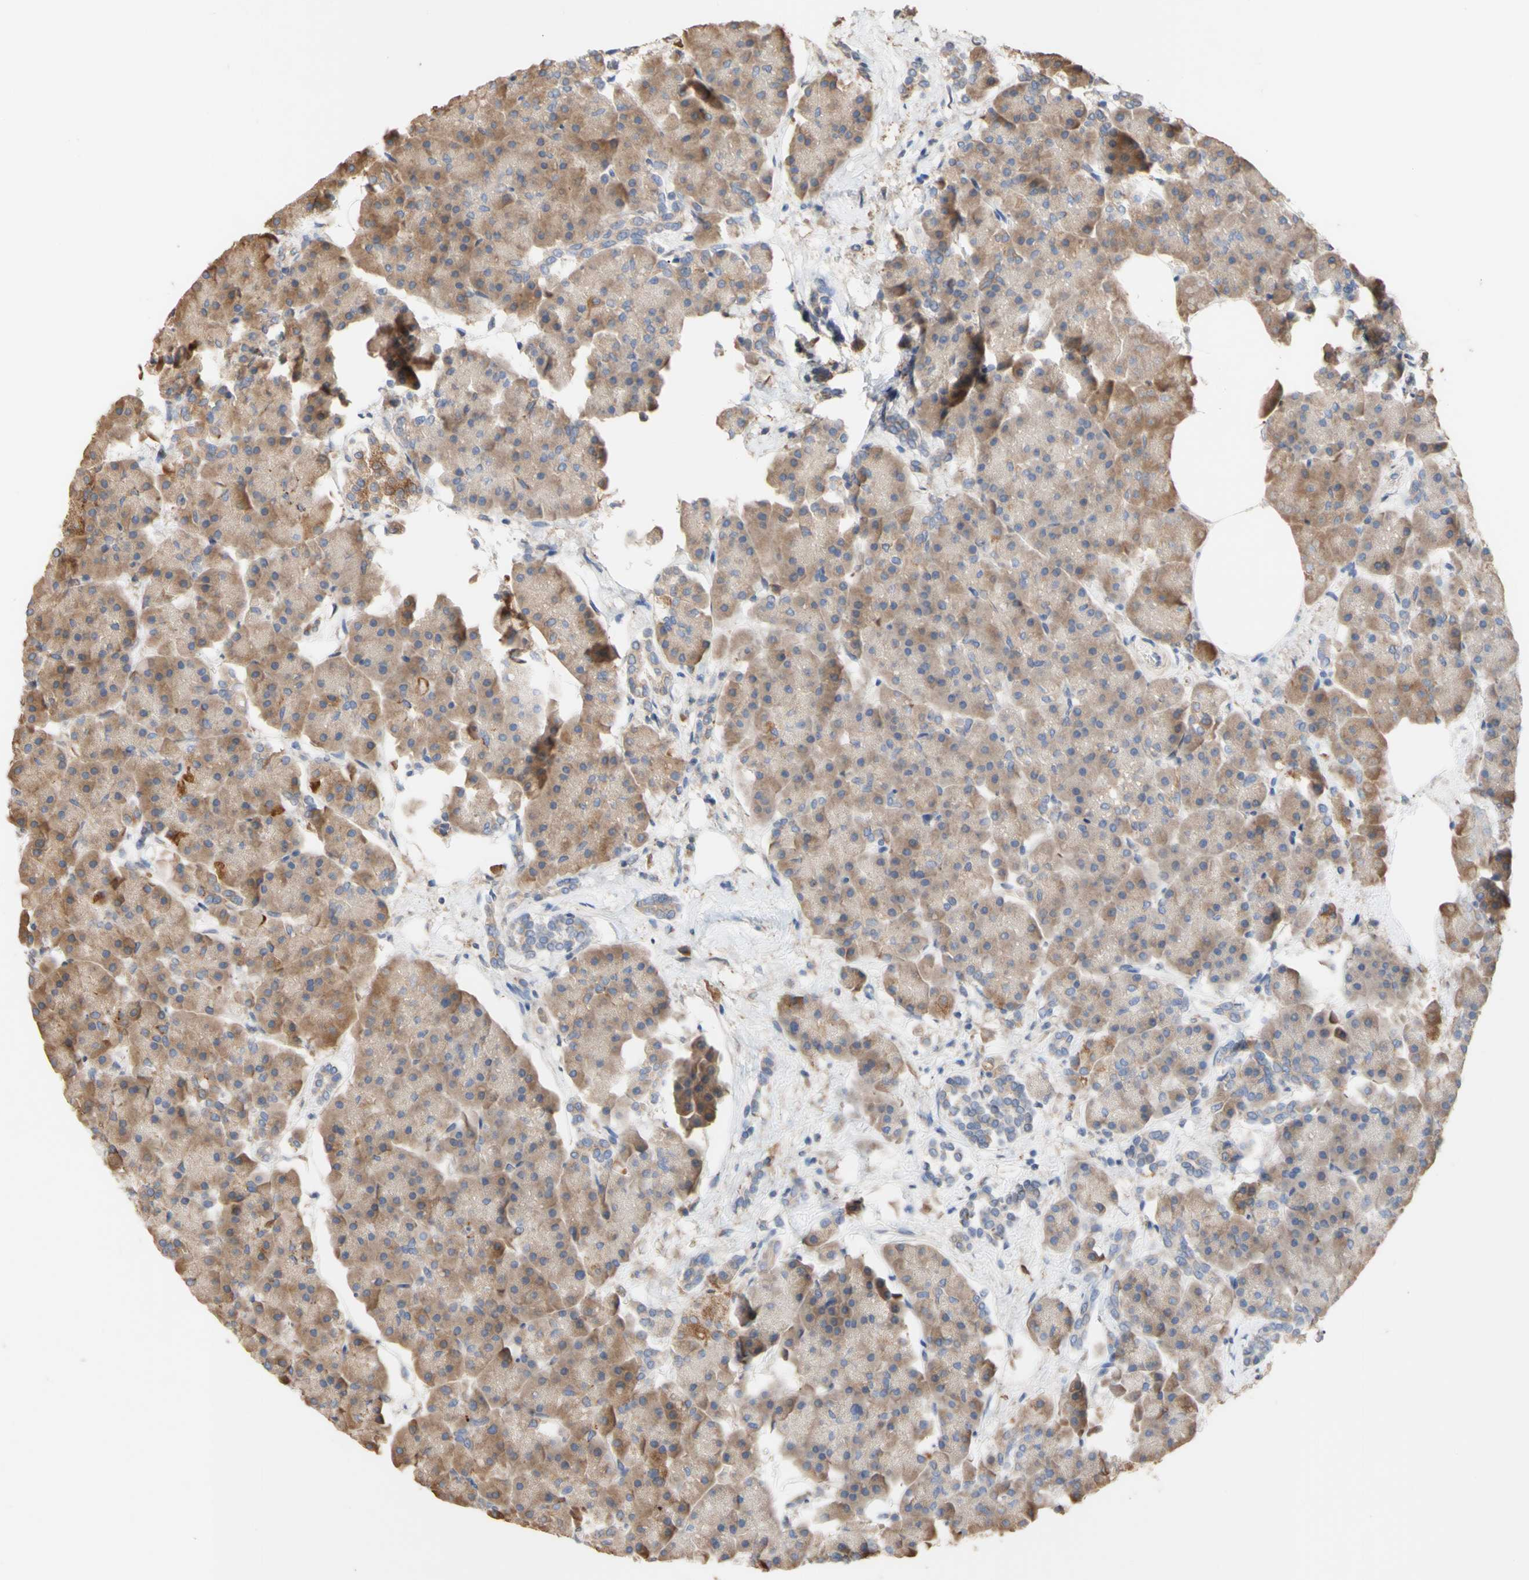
{"staining": {"intensity": "moderate", "quantity": ">75%", "location": "cytoplasmic/membranous"}, "tissue": "pancreas", "cell_type": "Exocrine glandular cells", "image_type": "normal", "snomed": [{"axis": "morphology", "description": "Normal tissue, NOS"}, {"axis": "topography", "description": "Pancreas"}], "caption": "Immunohistochemistry photomicrograph of normal pancreas: human pancreas stained using IHC demonstrates medium levels of moderate protein expression localized specifically in the cytoplasmic/membranous of exocrine glandular cells, appearing as a cytoplasmic/membranous brown color.", "gene": "NECTIN3", "patient": {"sex": "female", "age": 70}}